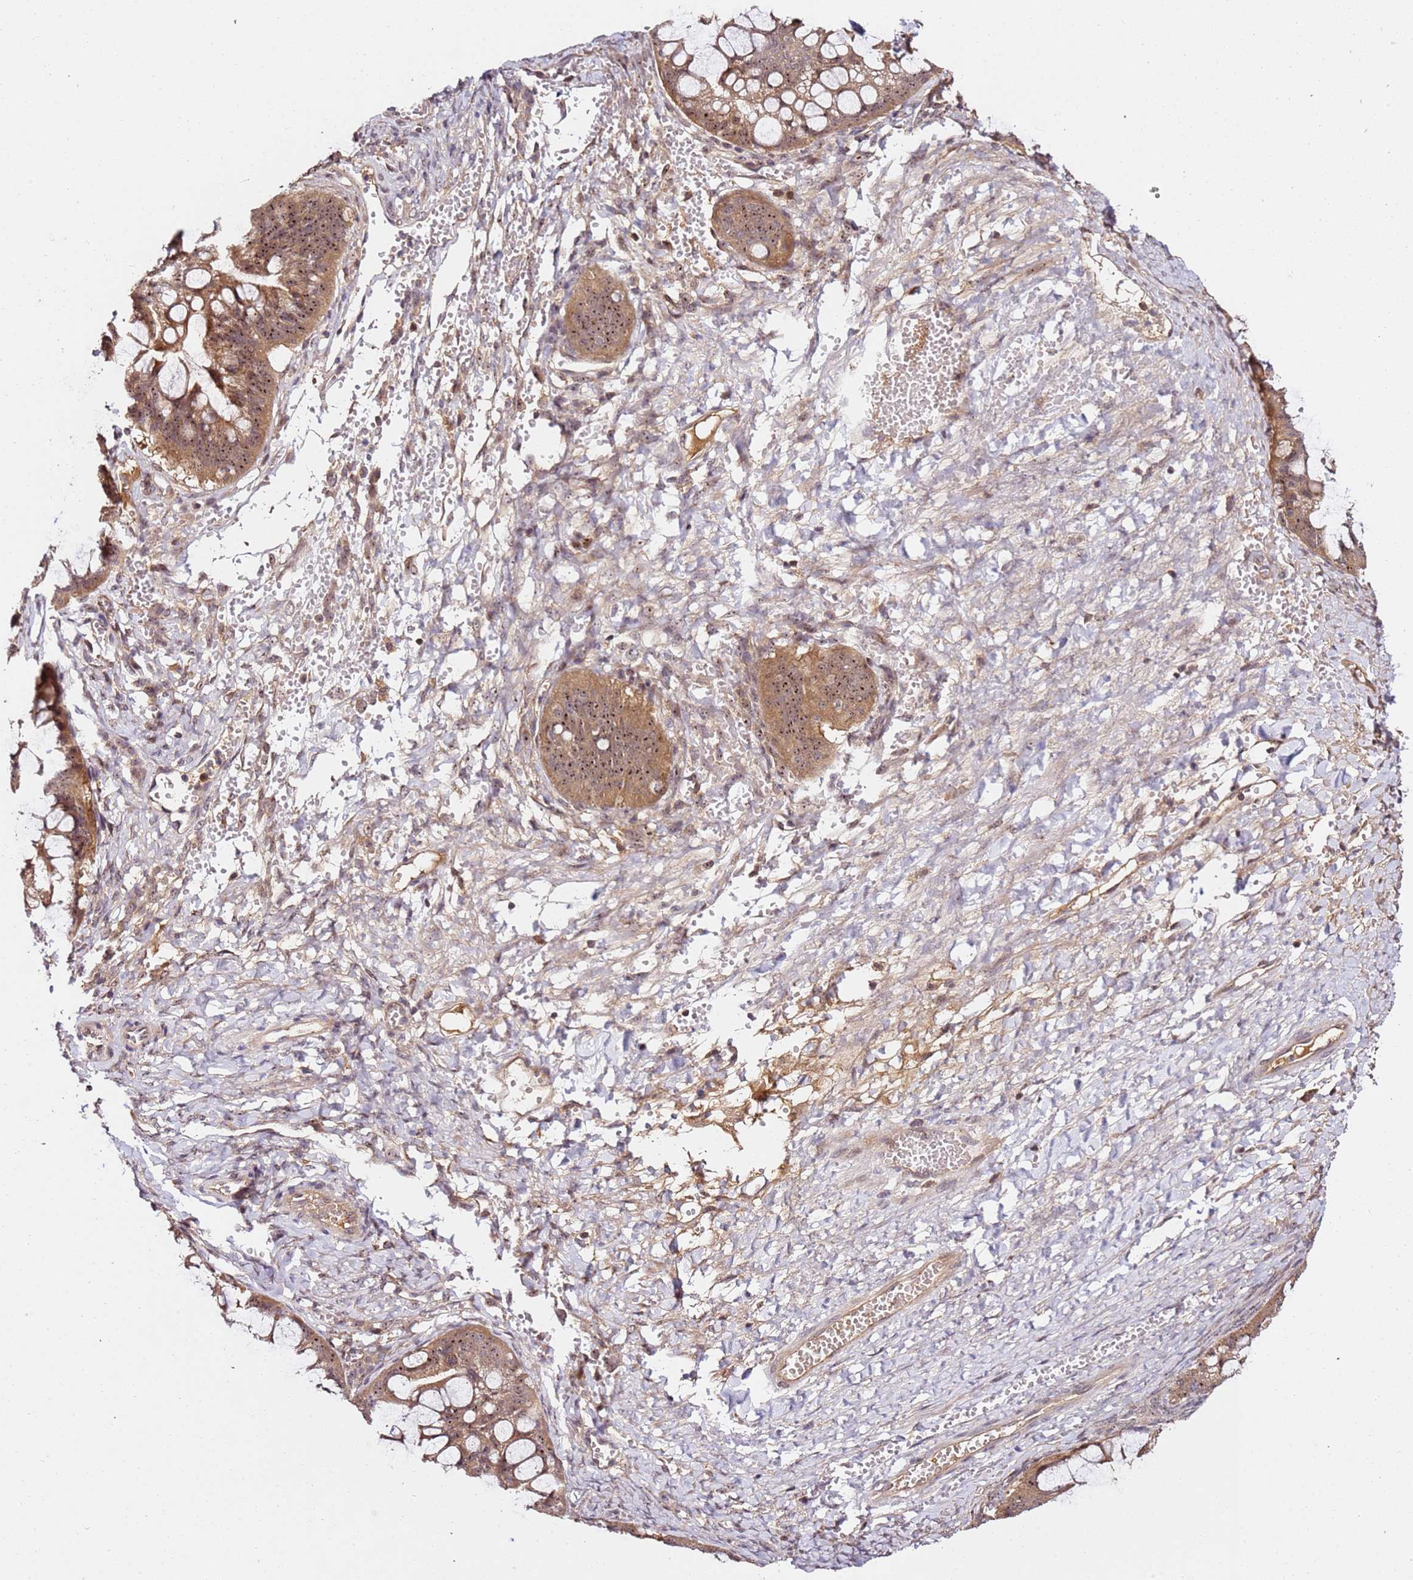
{"staining": {"intensity": "moderate", "quantity": ">75%", "location": "cytoplasmic/membranous,nuclear"}, "tissue": "ovarian cancer", "cell_type": "Tumor cells", "image_type": "cancer", "snomed": [{"axis": "morphology", "description": "Cystadenocarcinoma, mucinous, NOS"}, {"axis": "topography", "description": "Ovary"}], "caption": "Human mucinous cystadenocarcinoma (ovarian) stained with a protein marker shows moderate staining in tumor cells.", "gene": "DDX27", "patient": {"sex": "female", "age": 73}}